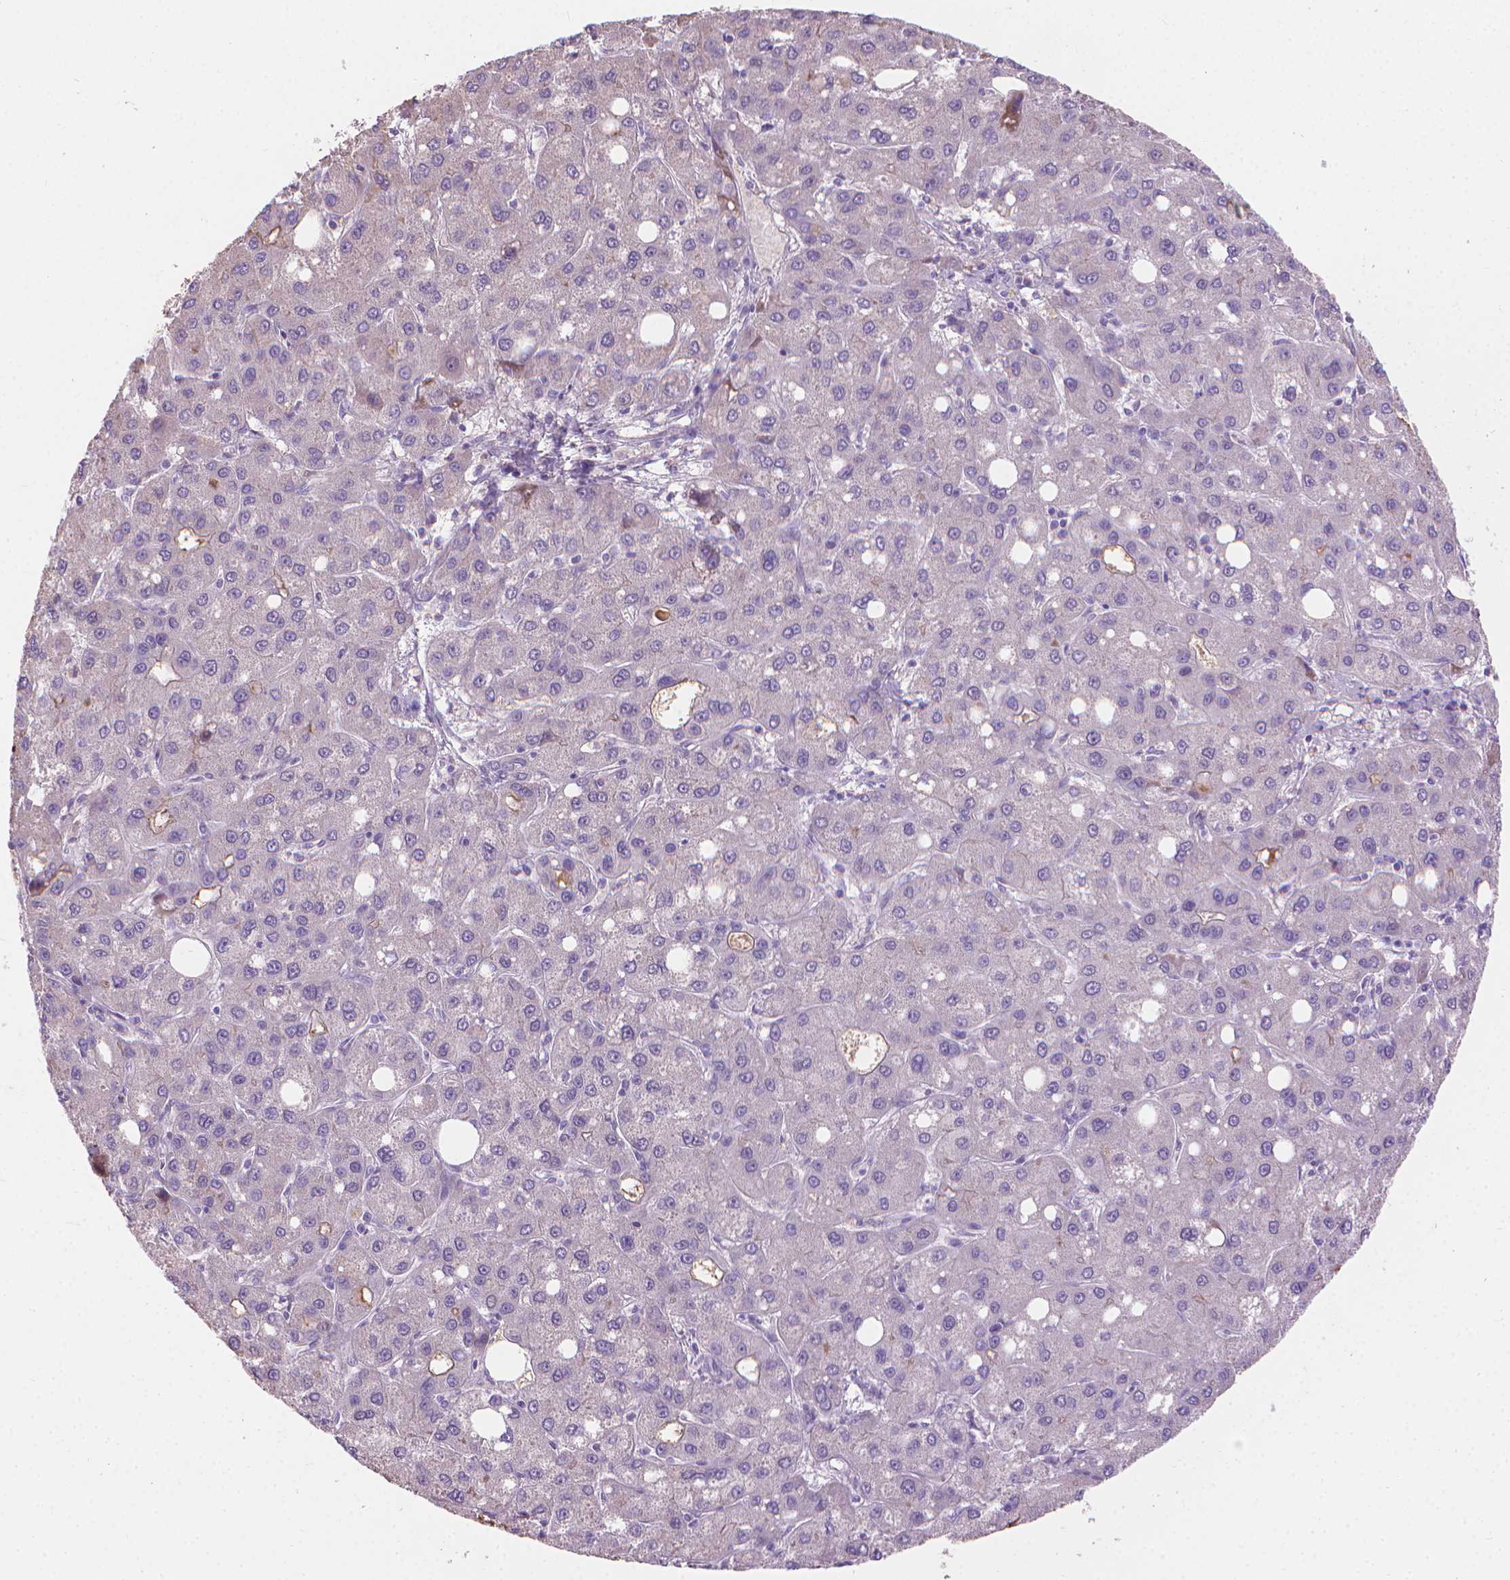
{"staining": {"intensity": "negative", "quantity": "none", "location": "none"}, "tissue": "liver cancer", "cell_type": "Tumor cells", "image_type": "cancer", "snomed": [{"axis": "morphology", "description": "Carcinoma, Hepatocellular, NOS"}, {"axis": "topography", "description": "Liver"}], "caption": "Immunohistochemistry (IHC) image of human liver cancer (hepatocellular carcinoma) stained for a protein (brown), which reveals no positivity in tumor cells.", "gene": "CABCOCO1", "patient": {"sex": "male", "age": 73}}